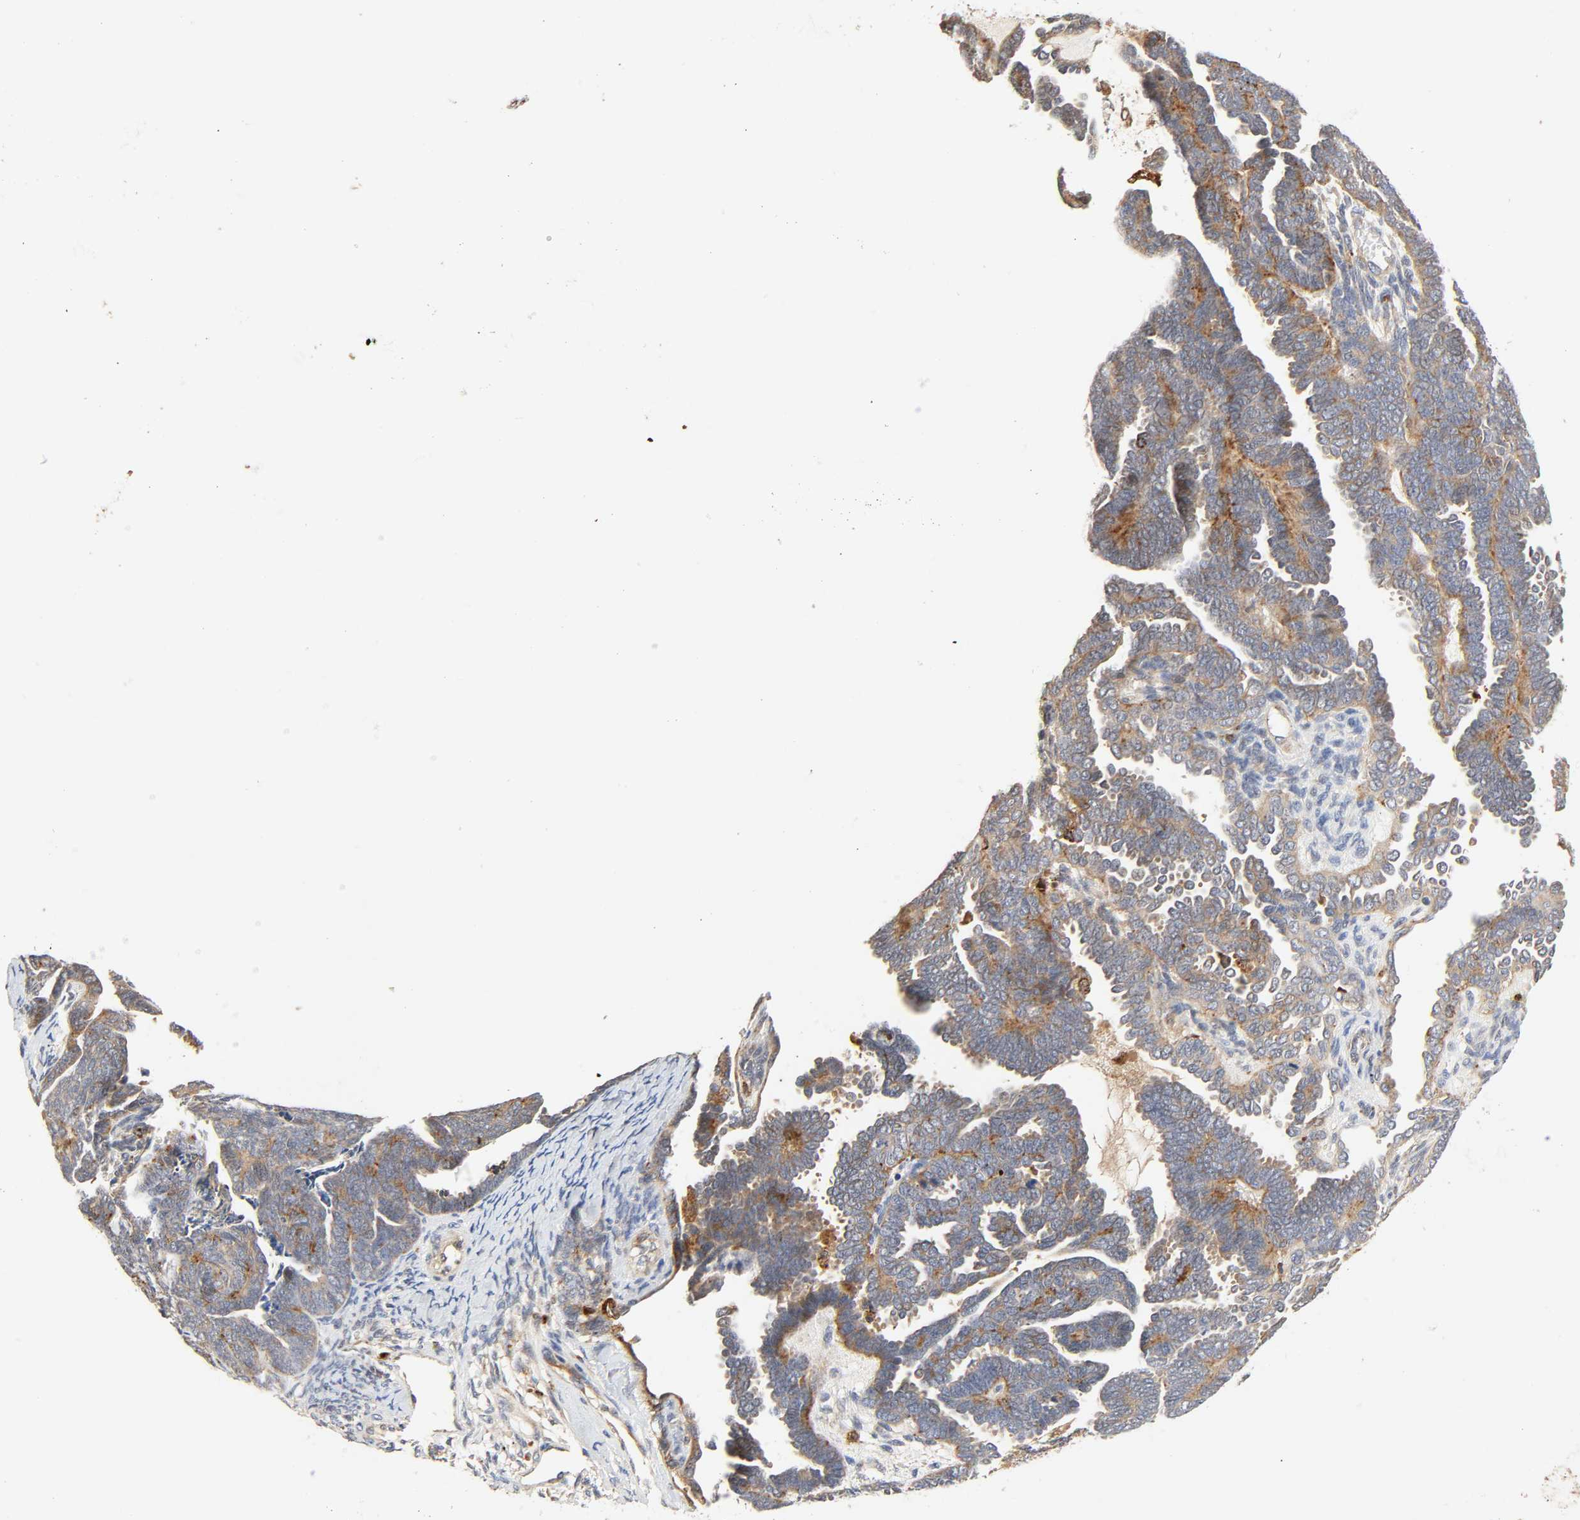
{"staining": {"intensity": "moderate", "quantity": ">75%", "location": "cytoplasmic/membranous"}, "tissue": "endometrial cancer", "cell_type": "Tumor cells", "image_type": "cancer", "snomed": [{"axis": "morphology", "description": "Neoplasm, malignant, NOS"}, {"axis": "topography", "description": "Endometrium"}], "caption": "Immunohistochemistry histopathology image of neoplastic tissue: endometrial cancer (malignant neoplasm) stained using IHC demonstrates medium levels of moderate protein expression localized specifically in the cytoplasmic/membranous of tumor cells, appearing as a cytoplasmic/membranous brown color.", "gene": "MAPK6", "patient": {"sex": "female", "age": 74}}